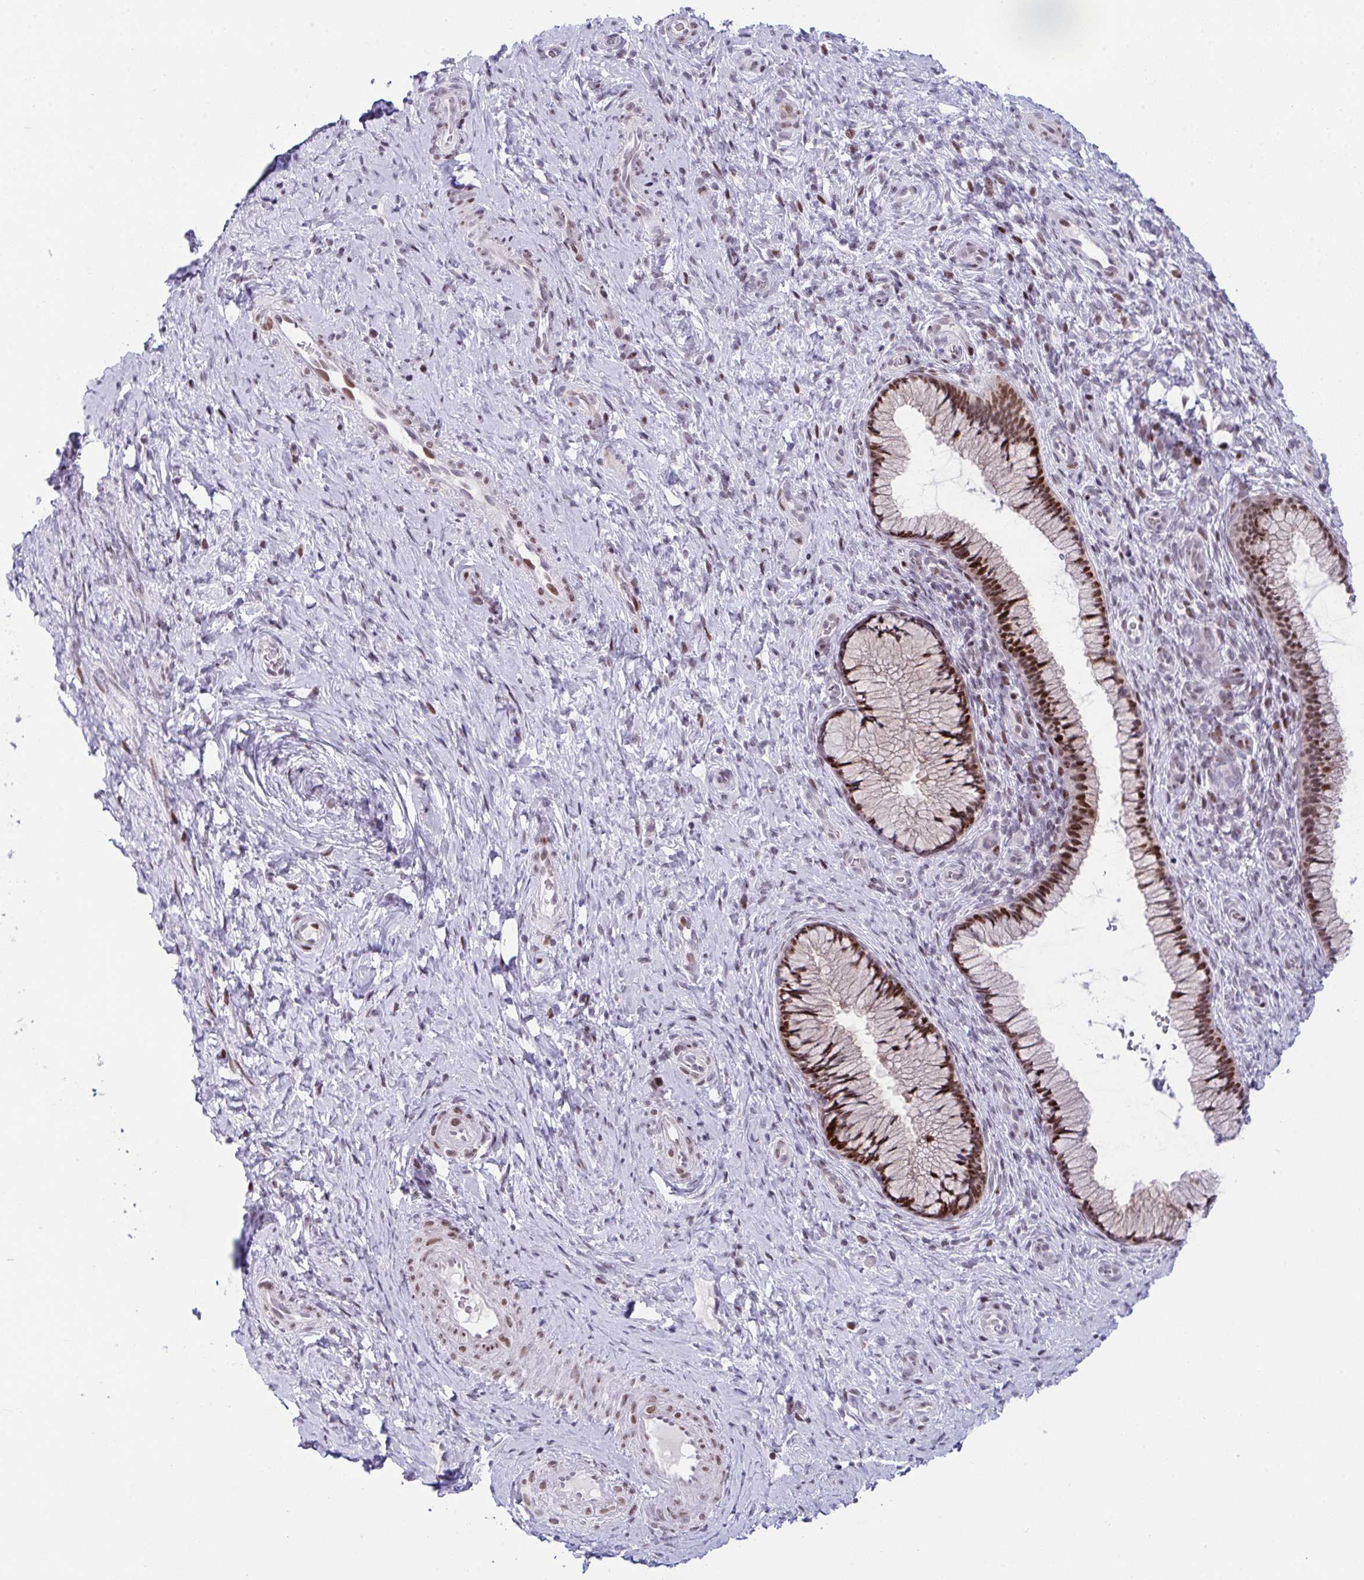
{"staining": {"intensity": "moderate", "quantity": ">75%", "location": "cytoplasmic/membranous,nuclear"}, "tissue": "cervix", "cell_type": "Glandular cells", "image_type": "normal", "snomed": [{"axis": "morphology", "description": "Normal tissue, NOS"}, {"axis": "topography", "description": "Cervix"}], "caption": "The image displays staining of benign cervix, revealing moderate cytoplasmic/membranous,nuclear protein positivity (brown color) within glandular cells.", "gene": "ZFHX3", "patient": {"sex": "female", "age": 34}}